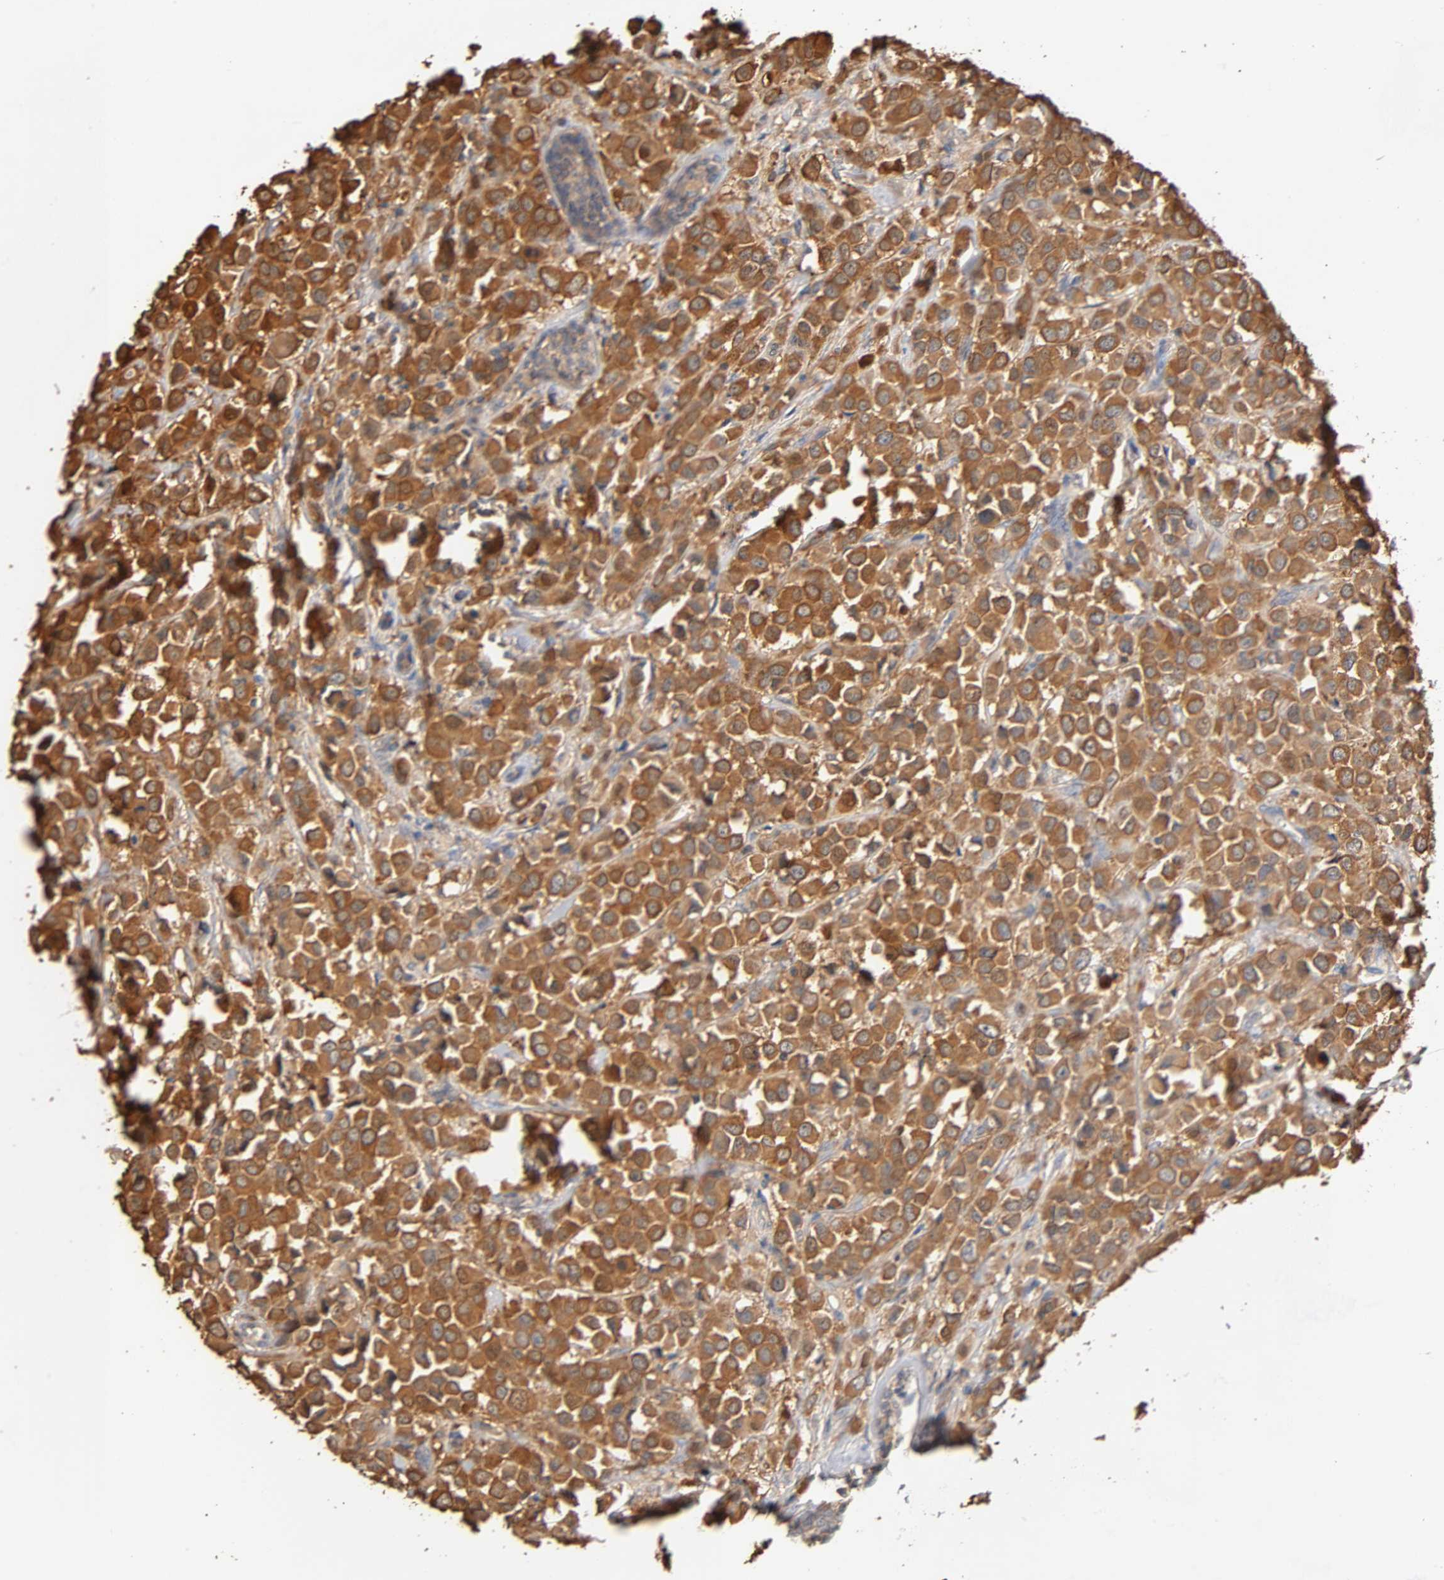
{"staining": {"intensity": "strong", "quantity": ">75%", "location": "cytoplasmic/membranous"}, "tissue": "breast cancer", "cell_type": "Tumor cells", "image_type": "cancer", "snomed": [{"axis": "morphology", "description": "Duct carcinoma"}, {"axis": "topography", "description": "Breast"}], "caption": "Immunohistochemistry (IHC) of breast invasive ductal carcinoma reveals high levels of strong cytoplasmic/membranous positivity in about >75% of tumor cells. (DAB (3,3'-diaminobenzidine) IHC, brown staining for protein, blue staining for nuclei).", "gene": "ALDOA", "patient": {"sex": "female", "age": 61}}